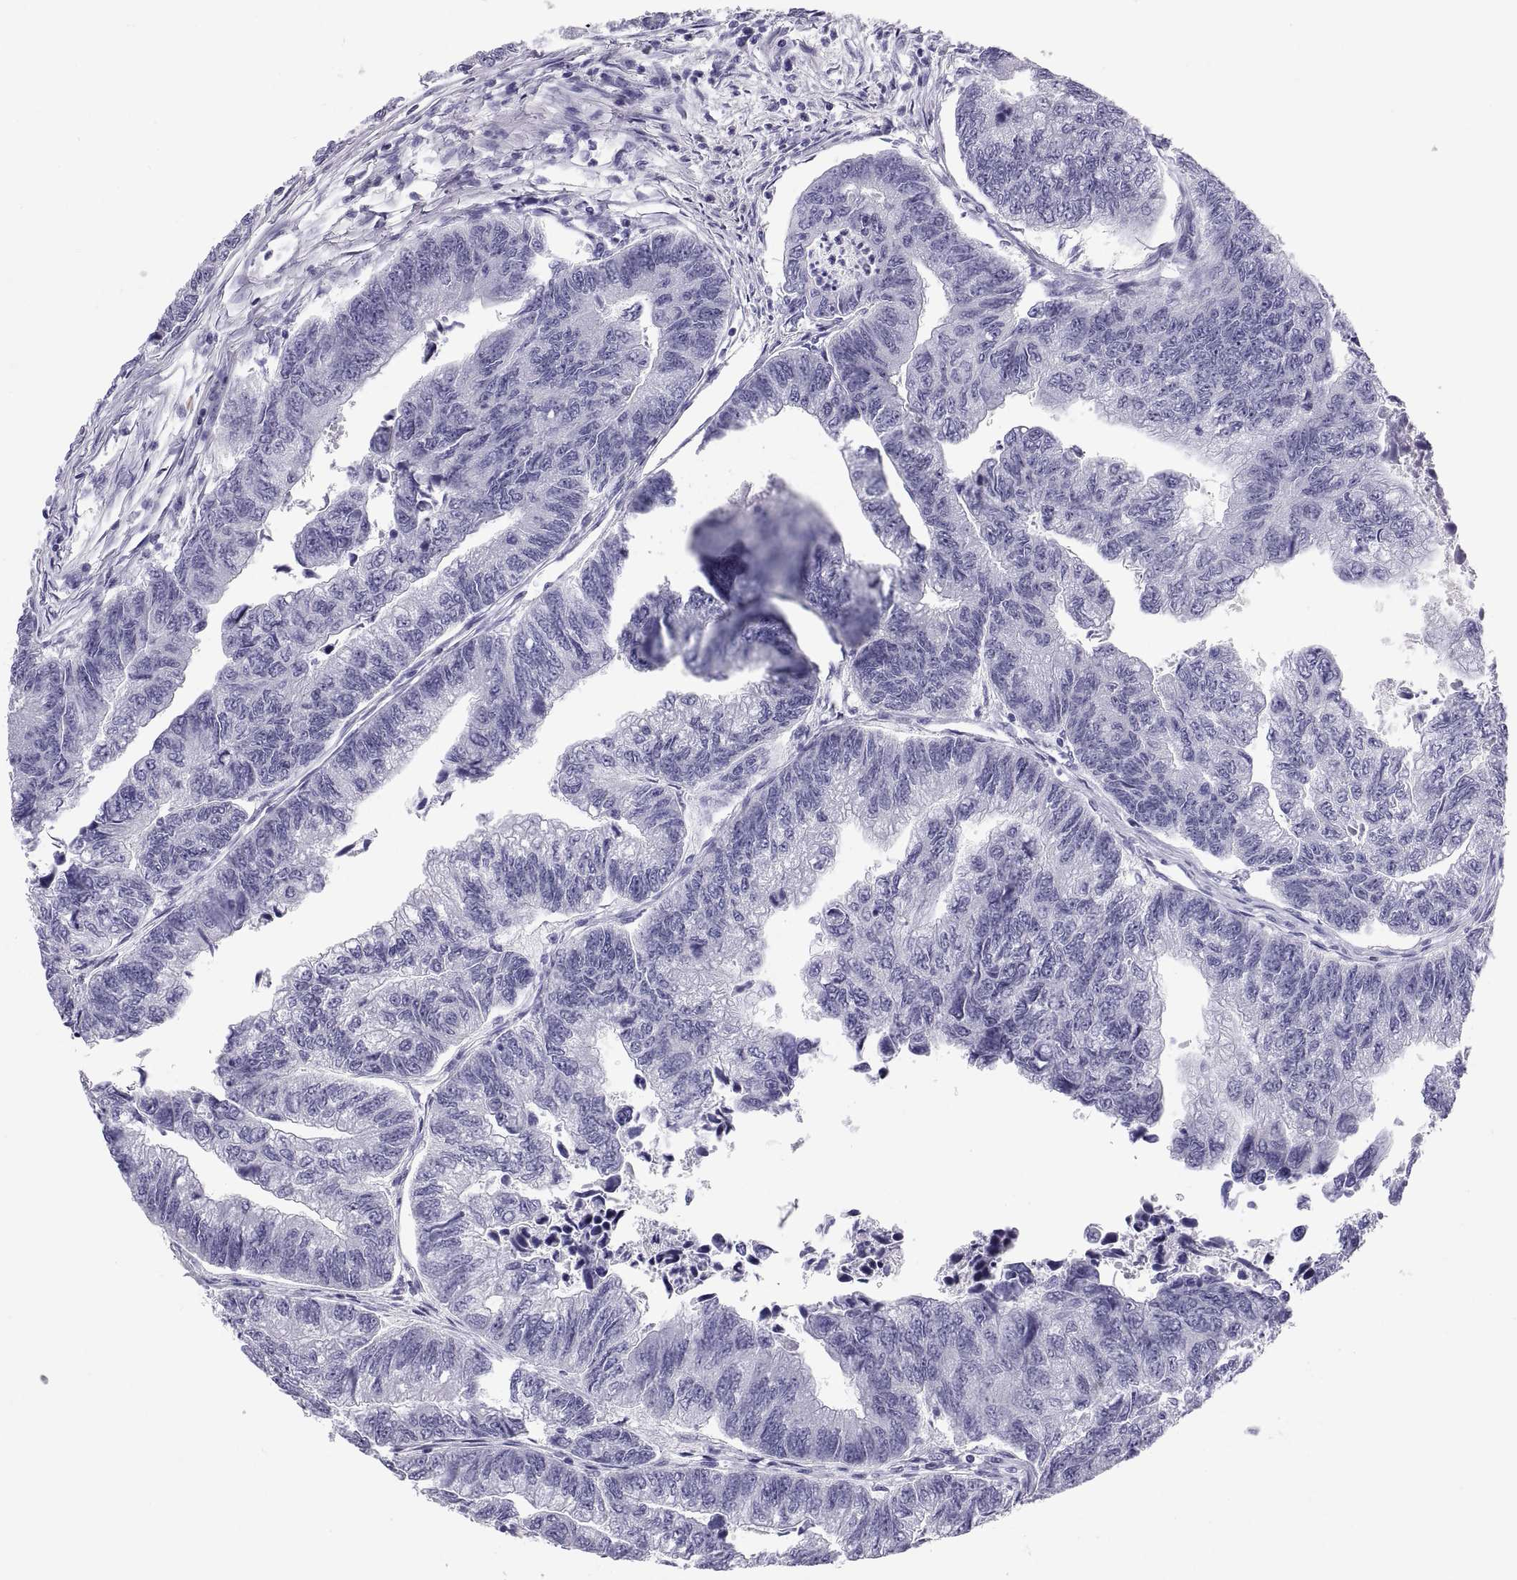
{"staining": {"intensity": "negative", "quantity": "none", "location": "none"}, "tissue": "colorectal cancer", "cell_type": "Tumor cells", "image_type": "cancer", "snomed": [{"axis": "morphology", "description": "Adenocarcinoma, NOS"}, {"axis": "topography", "description": "Colon"}], "caption": "This histopathology image is of adenocarcinoma (colorectal) stained with IHC to label a protein in brown with the nuclei are counter-stained blue. There is no expression in tumor cells.", "gene": "CT47A10", "patient": {"sex": "female", "age": 65}}